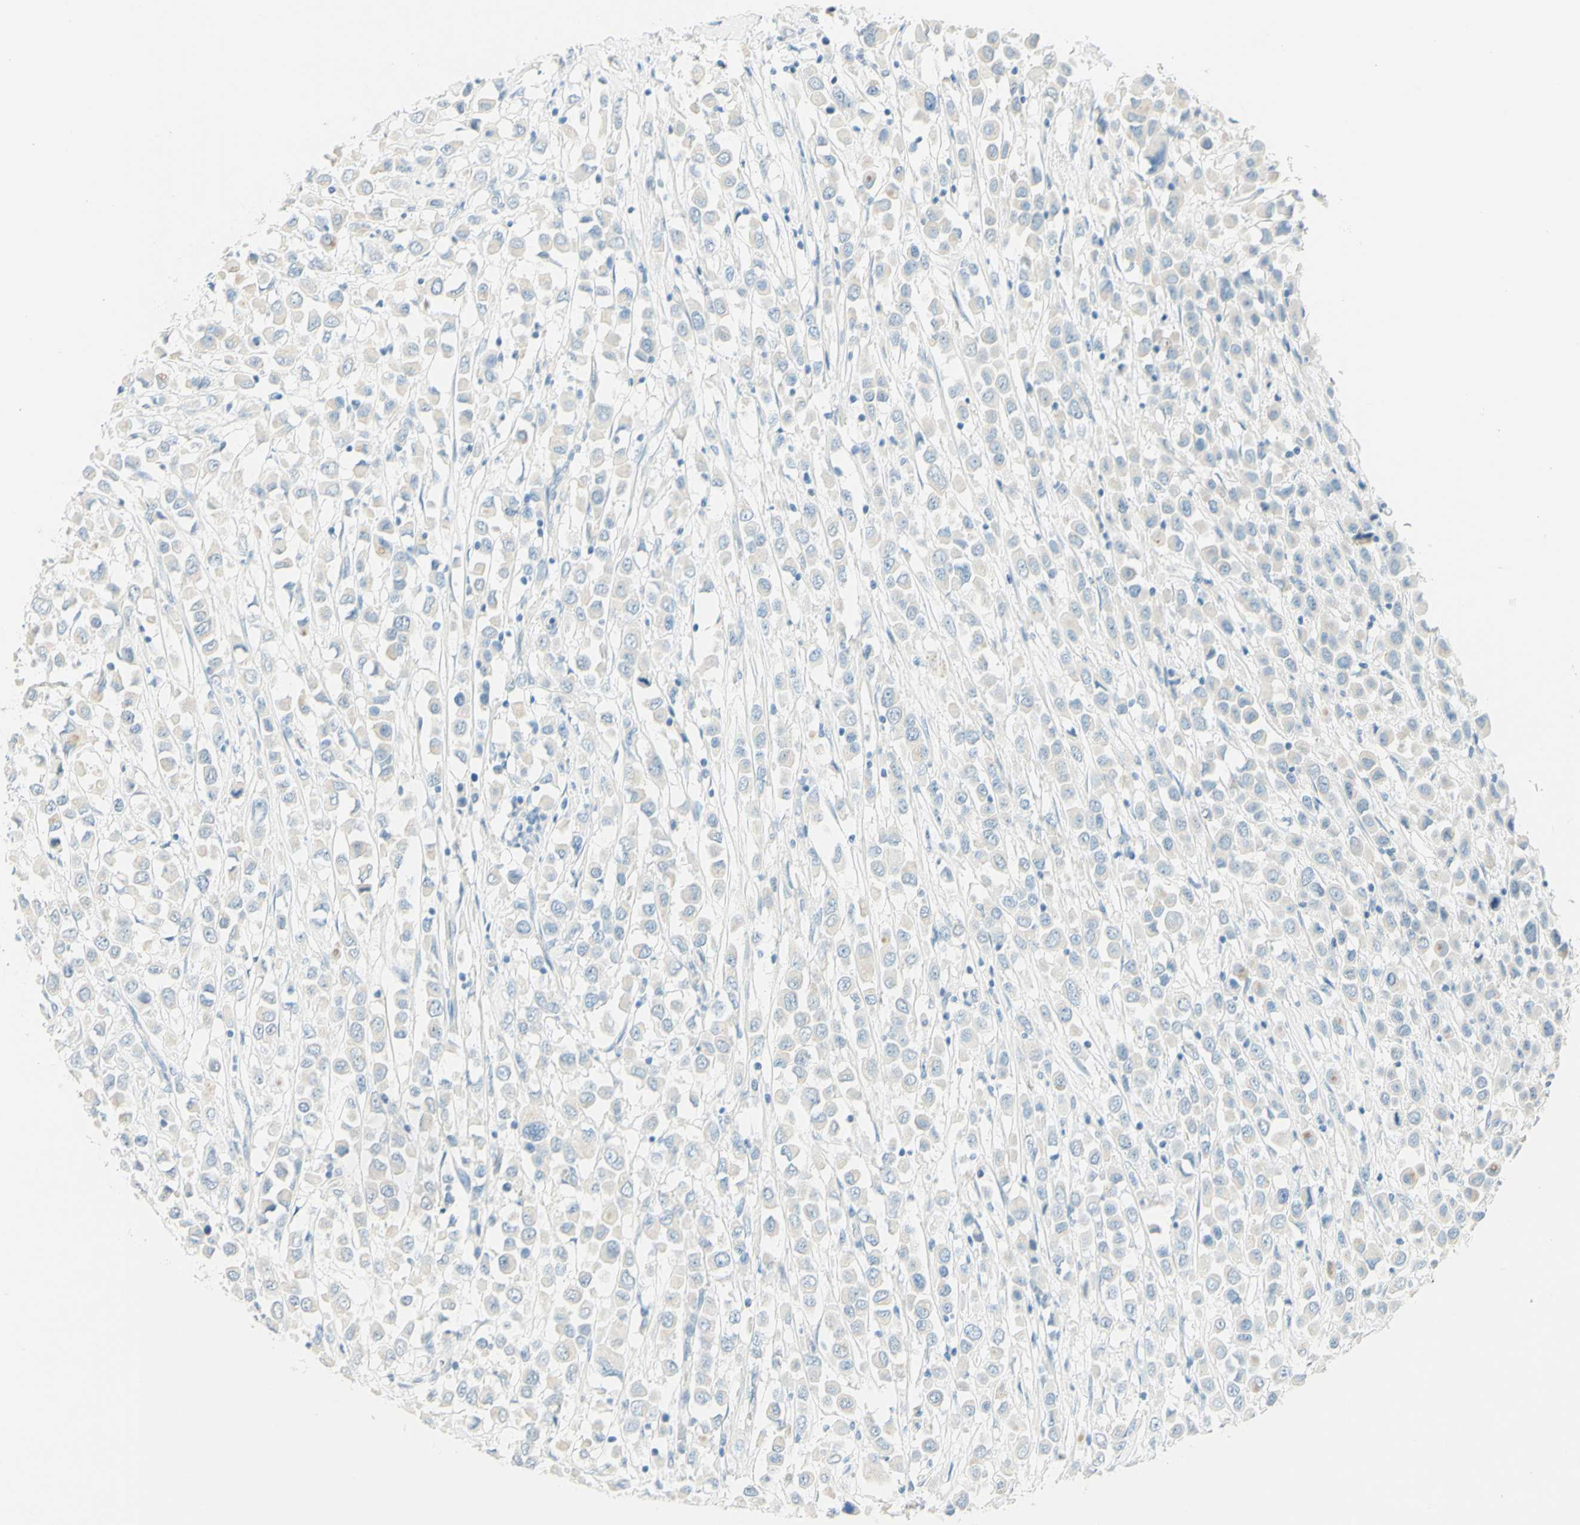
{"staining": {"intensity": "negative", "quantity": "none", "location": "none"}, "tissue": "breast cancer", "cell_type": "Tumor cells", "image_type": "cancer", "snomed": [{"axis": "morphology", "description": "Duct carcinoma"}, {"axis": "topography", "description": "Breast"}], "caption": "Immunohistochemical staining of human breast cancer (infiltrating ductal carcinoma) displays no significant positivity in tumor cells.", "gene": "TMEM132D", "patient": {"sex": "female", "age": 61}}